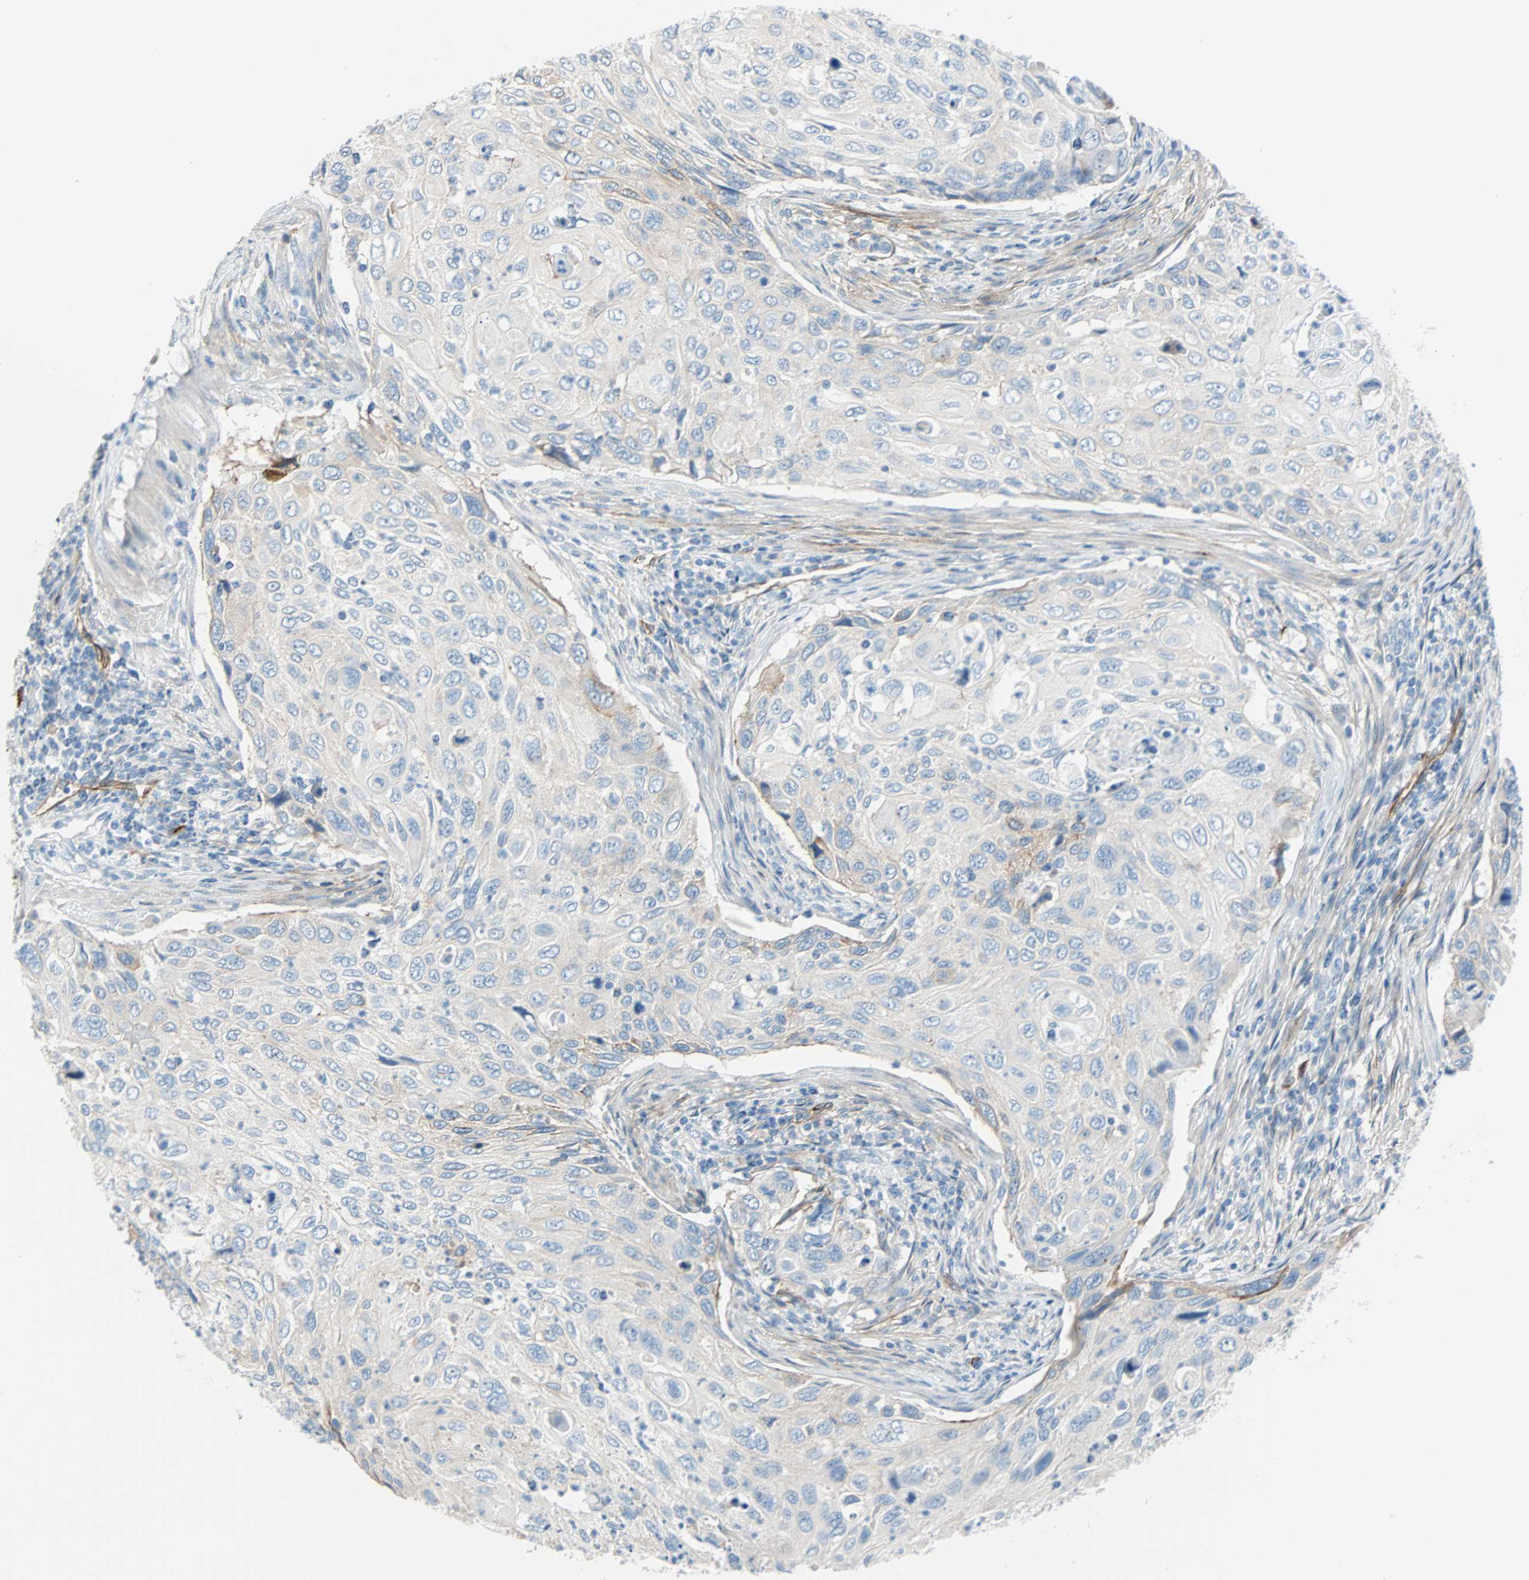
{"staining": {"intensity": "weak", "quantity": "<25%", "location": "cytoplasmic/membranous"}, "tissue": "cervical cancer", "cell_type": "Tumor cells", "image_type": "cancer", "snomed": [{"axis": "morphology", "description": "Squamous cell carcinoma, NOS"}, {"axis": "topography", "description": "Cervix"}], "caption": "Protein analysis of cervical cancer displays no significant staining in tumor cells.", "gene": "PDPN", "patient": {"sex": "female", "age": 70}}